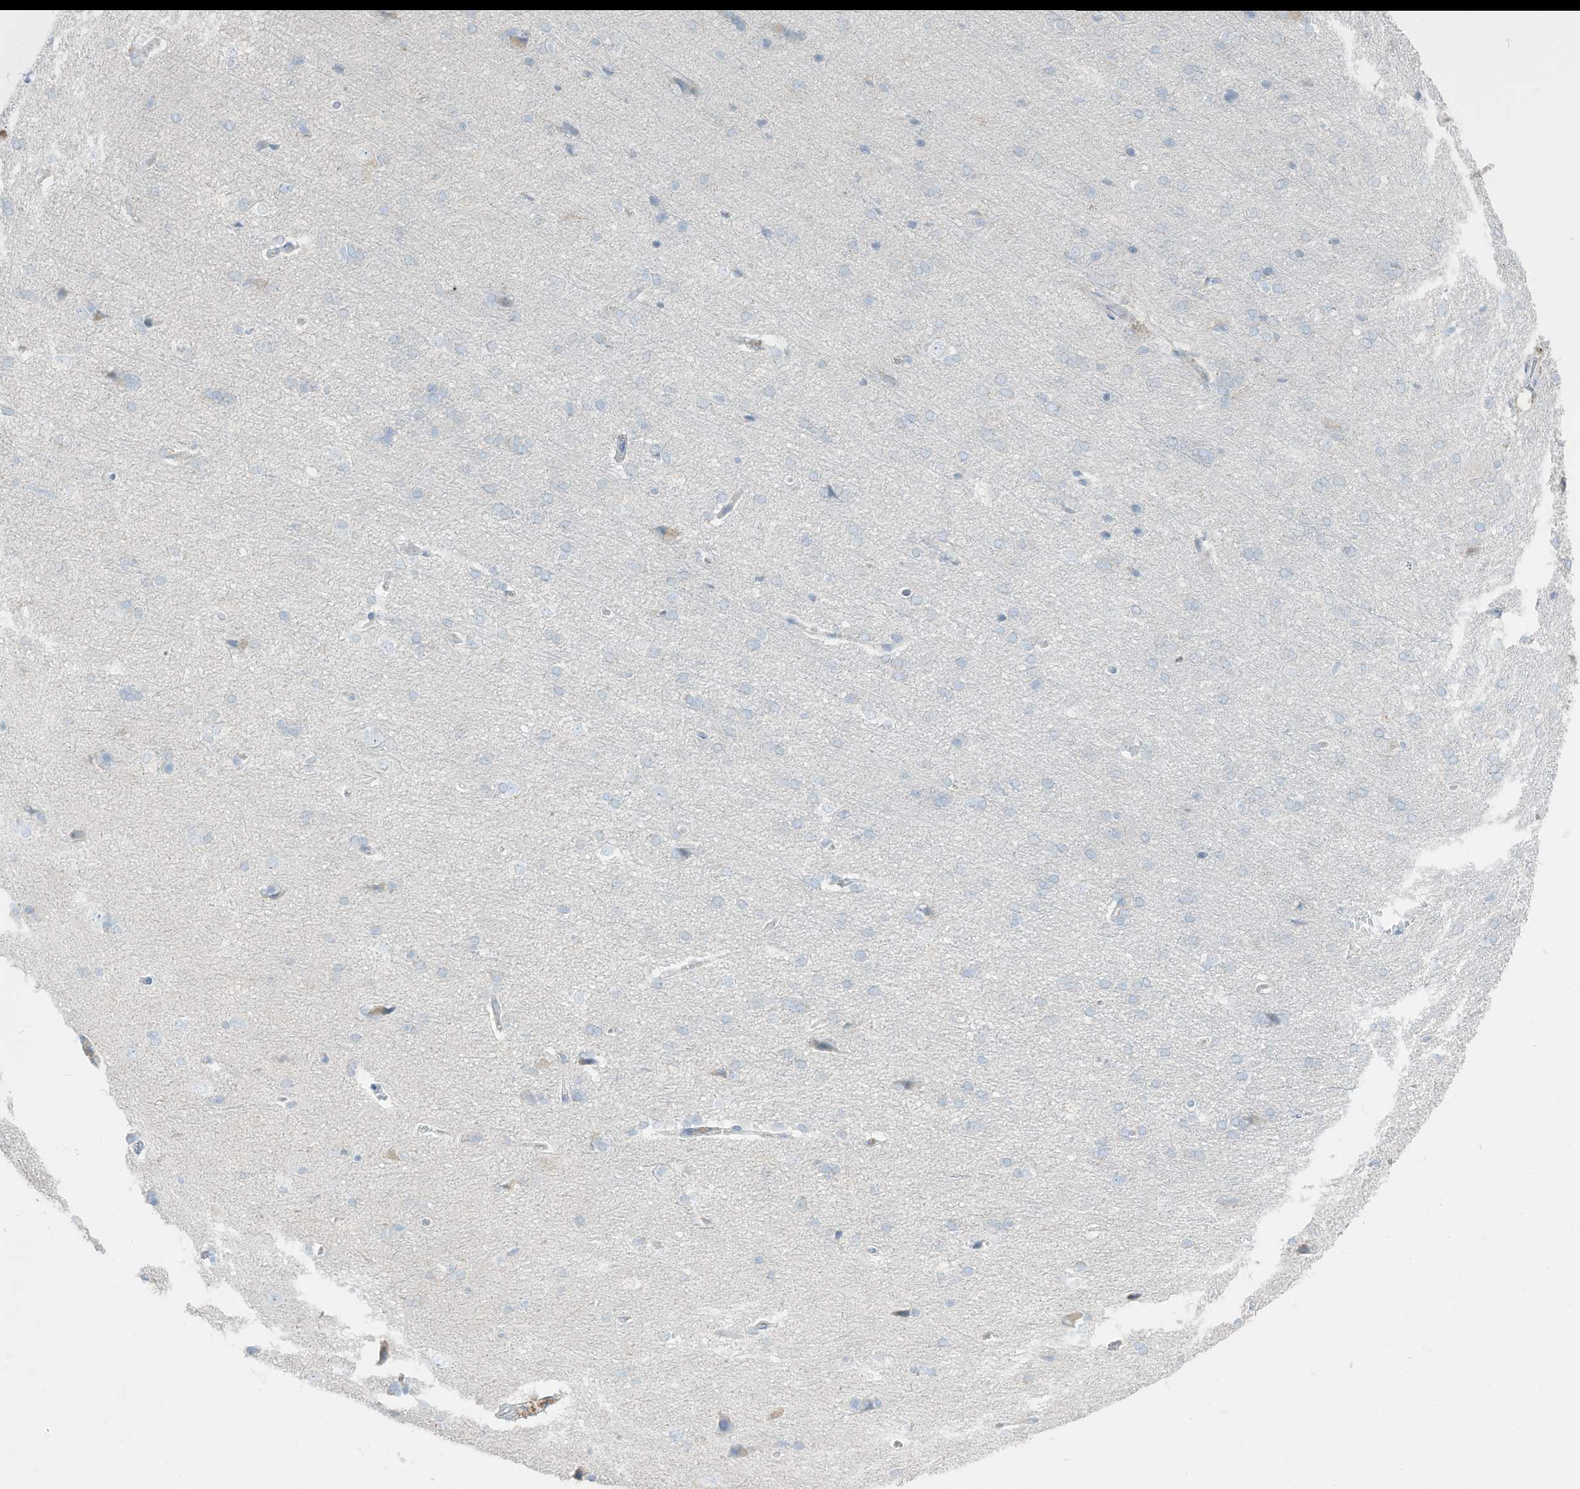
{"staining": {"intensity": "negative", "quantity": "none", "location": "none"}, "tissue": "cerebral cortex", "cell_type": "Endothelial cells", "image_type": "normal", "snomed": [{"axis": "morphology", "description": "Normal tissue, NOS"}, {"axis": "topography", "description": "Cerebral cortex"}], "caption": "Unremarkable cerebral cortex was stained to show a protein in brown. There is no significant positivity in endothelial cells. The staining was performed using DAB to visualize the protein expression in brown, while the nuclei were stained in blue with hematoxylin (Magnification: 20x).", "gene": "ETHE1", "patient": {"sex": "male", "age": 62}}